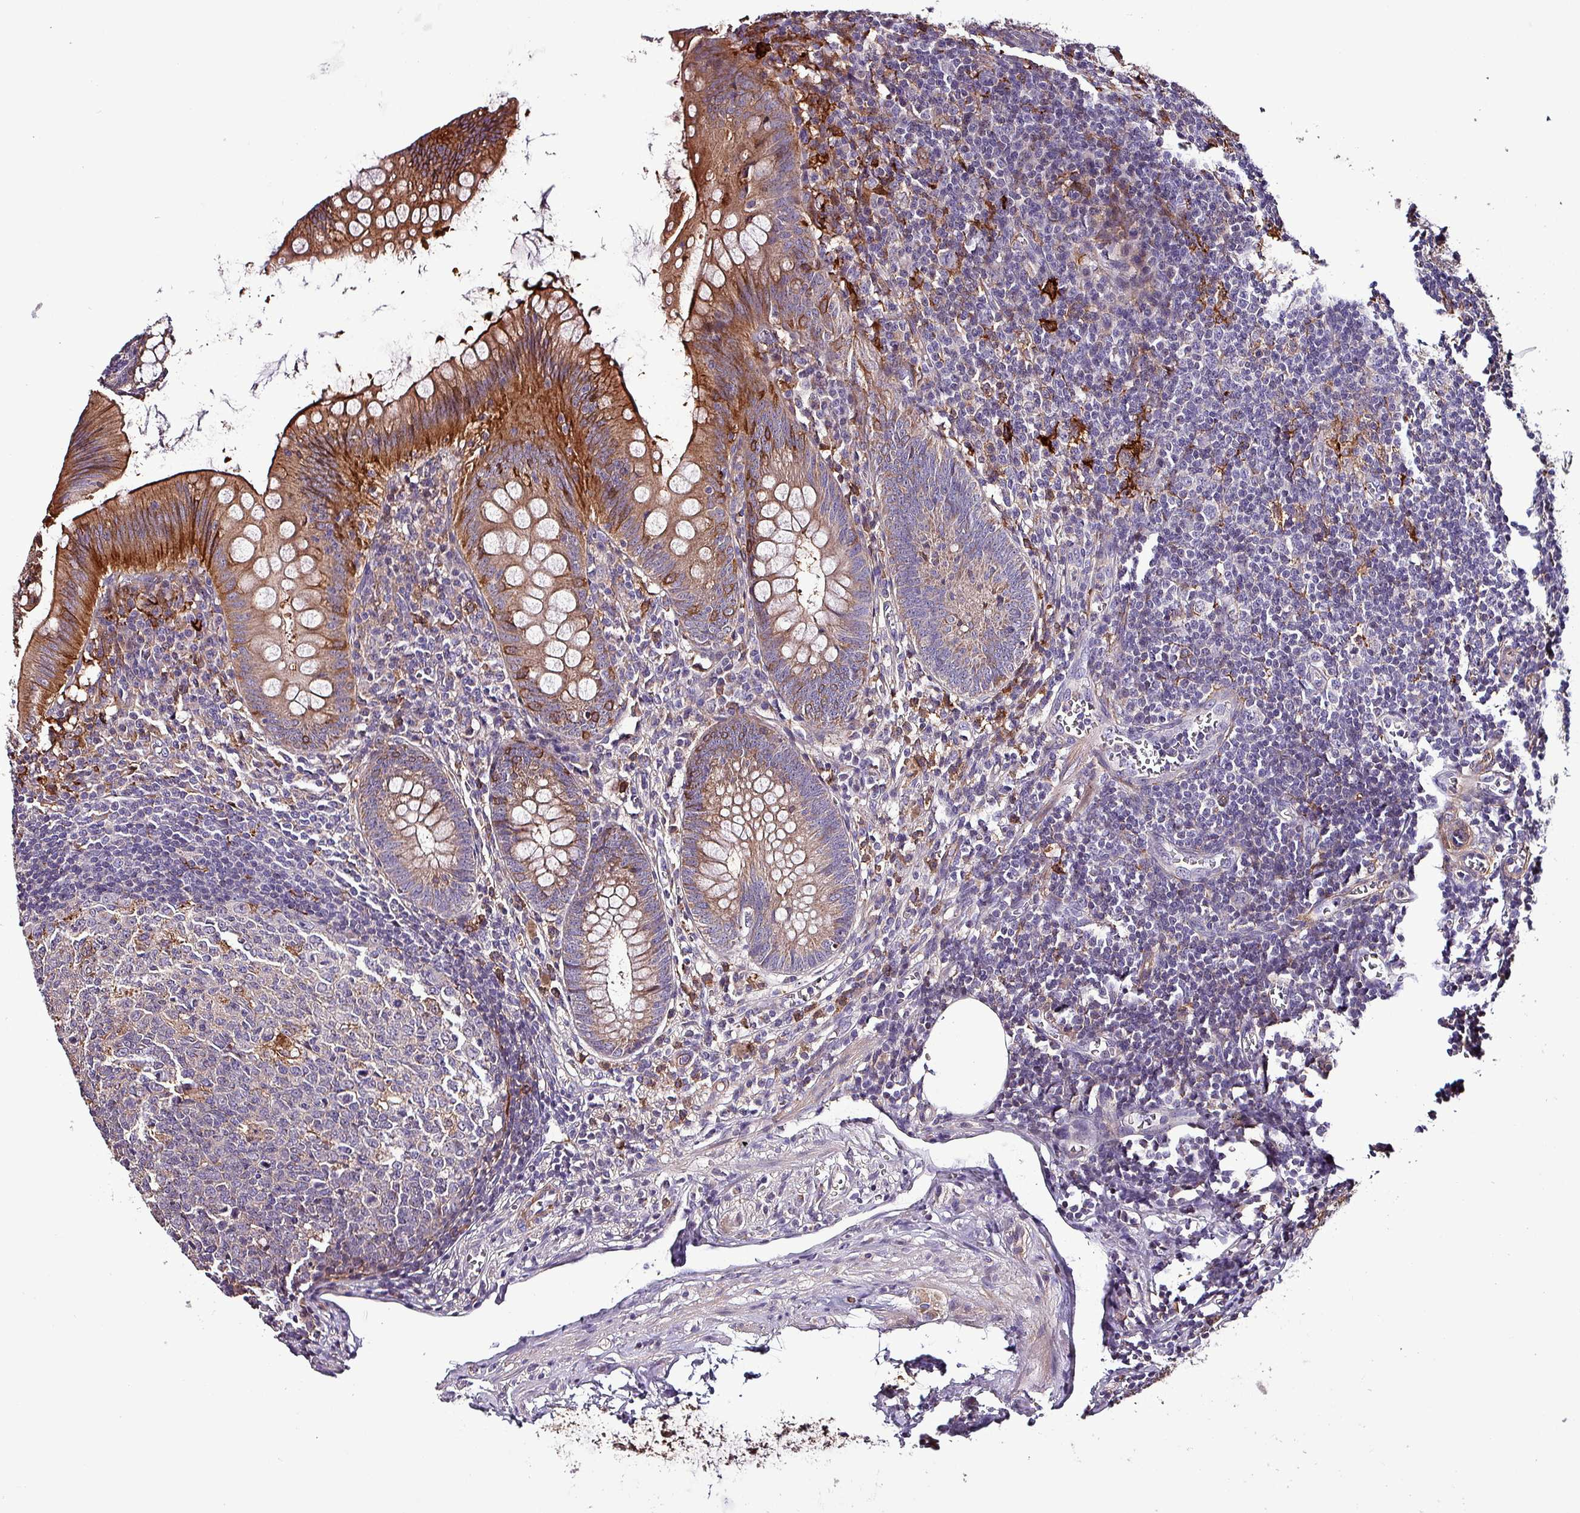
{"staining": {"intensity": "strong", "quantity": "25%-75%", "location": "cytoplasmic/membranous,nuclear"}, "tissue": "appendix", "cell_type": "Glandular cells", "image_type": "normal", "snomed": [{"axis": "morphology", "description": "Normal tissue, NOS"}, {"axis": "topography", "description": "Appendix"}], "caption": "IHC (DAB (3,3'-diaminobenzidine)) staining of unremarkable human appendix demonstrates strong cytoplasmic/membranous,nuclear protein expression in approximately 25%-75% of glandular cells.", "gene": "SCIN", "patient": {"sex": "male", "age": 56}}